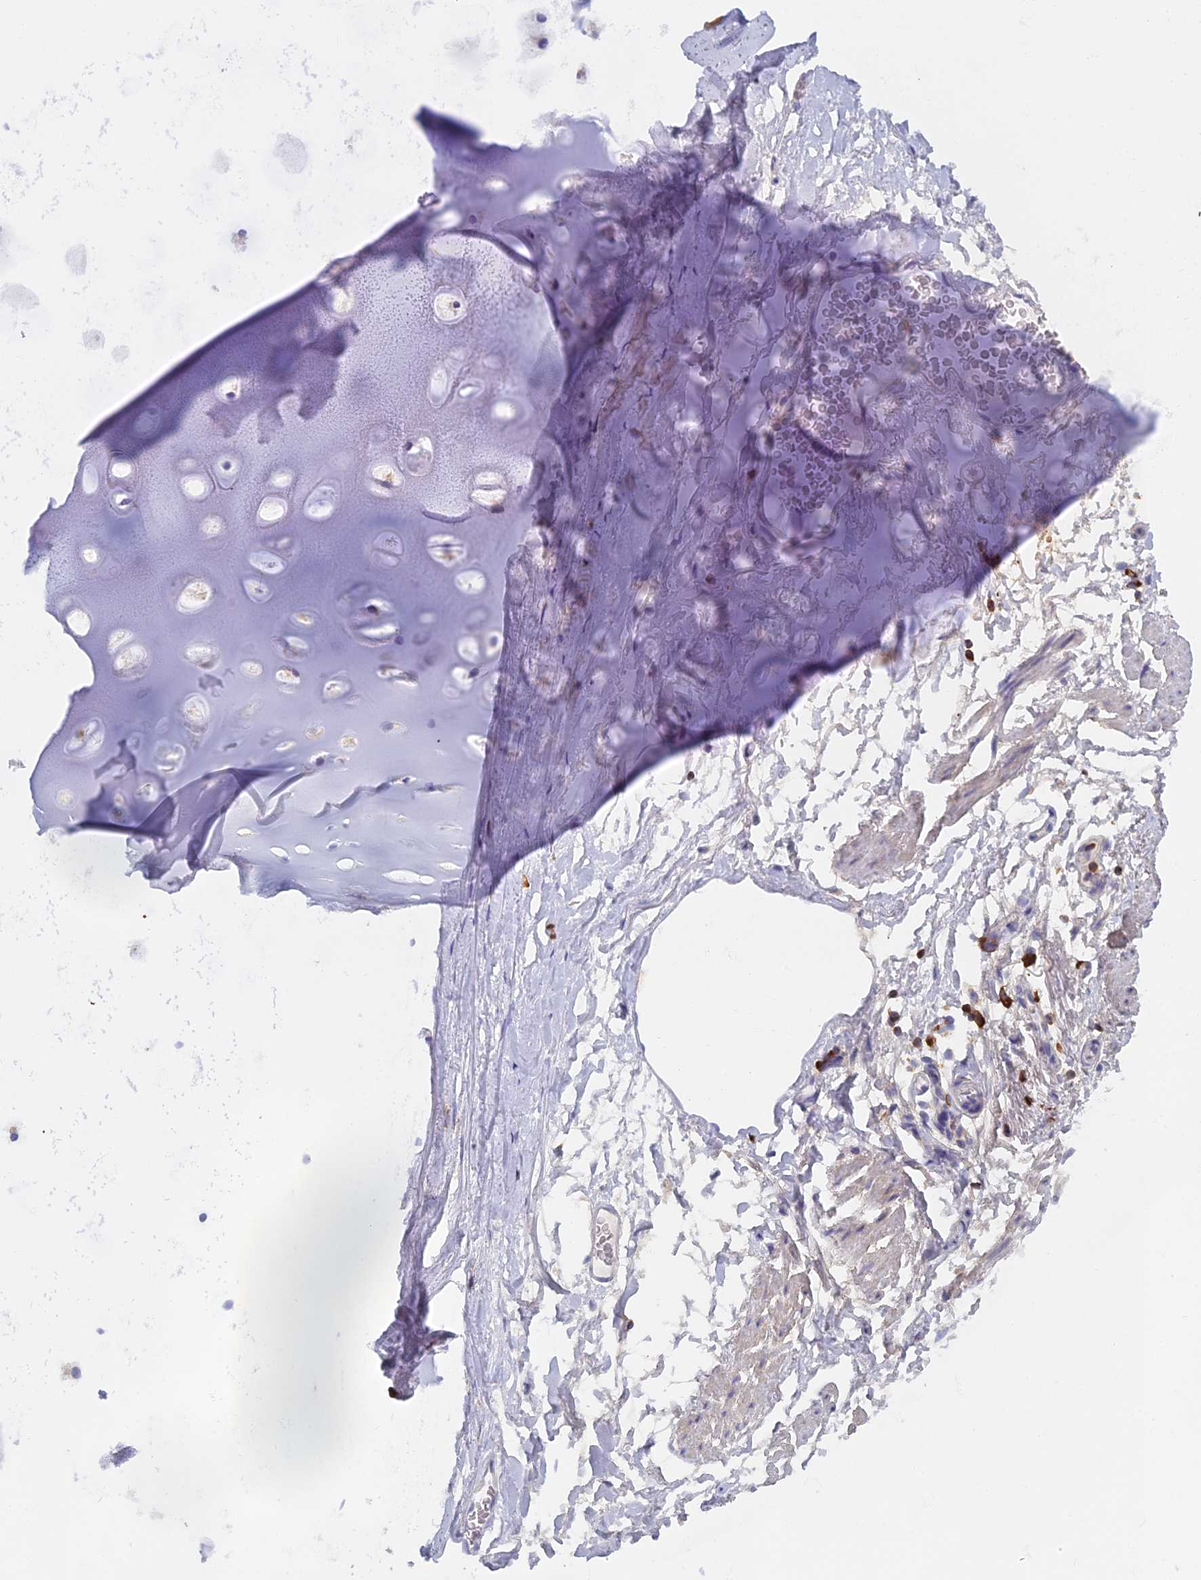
{"staining": {"intensity": "negative", "quantity": "none", "location": "none"}, "tissue": "adipose tissue", "cell_type": "Adipocytes", "image_type": "normal", "snomed": [{"axis": "morphology", "description": "Normal tissue, NOS"}, {"axis": "topography", "description": "Lymph node"}, {"axis": "topography", "description": "Bronchus"}], "caption": "IHC micrograph of benign adipose tissue: adipose tissue stained with DAB demonstrates no significant protein staining in adipocytes. (DAB immunohistochemistry (IHC) with hematoxylin counter stain).", "gene": "ABI3BP", "patient": {"sex": "male", "age": 63}}